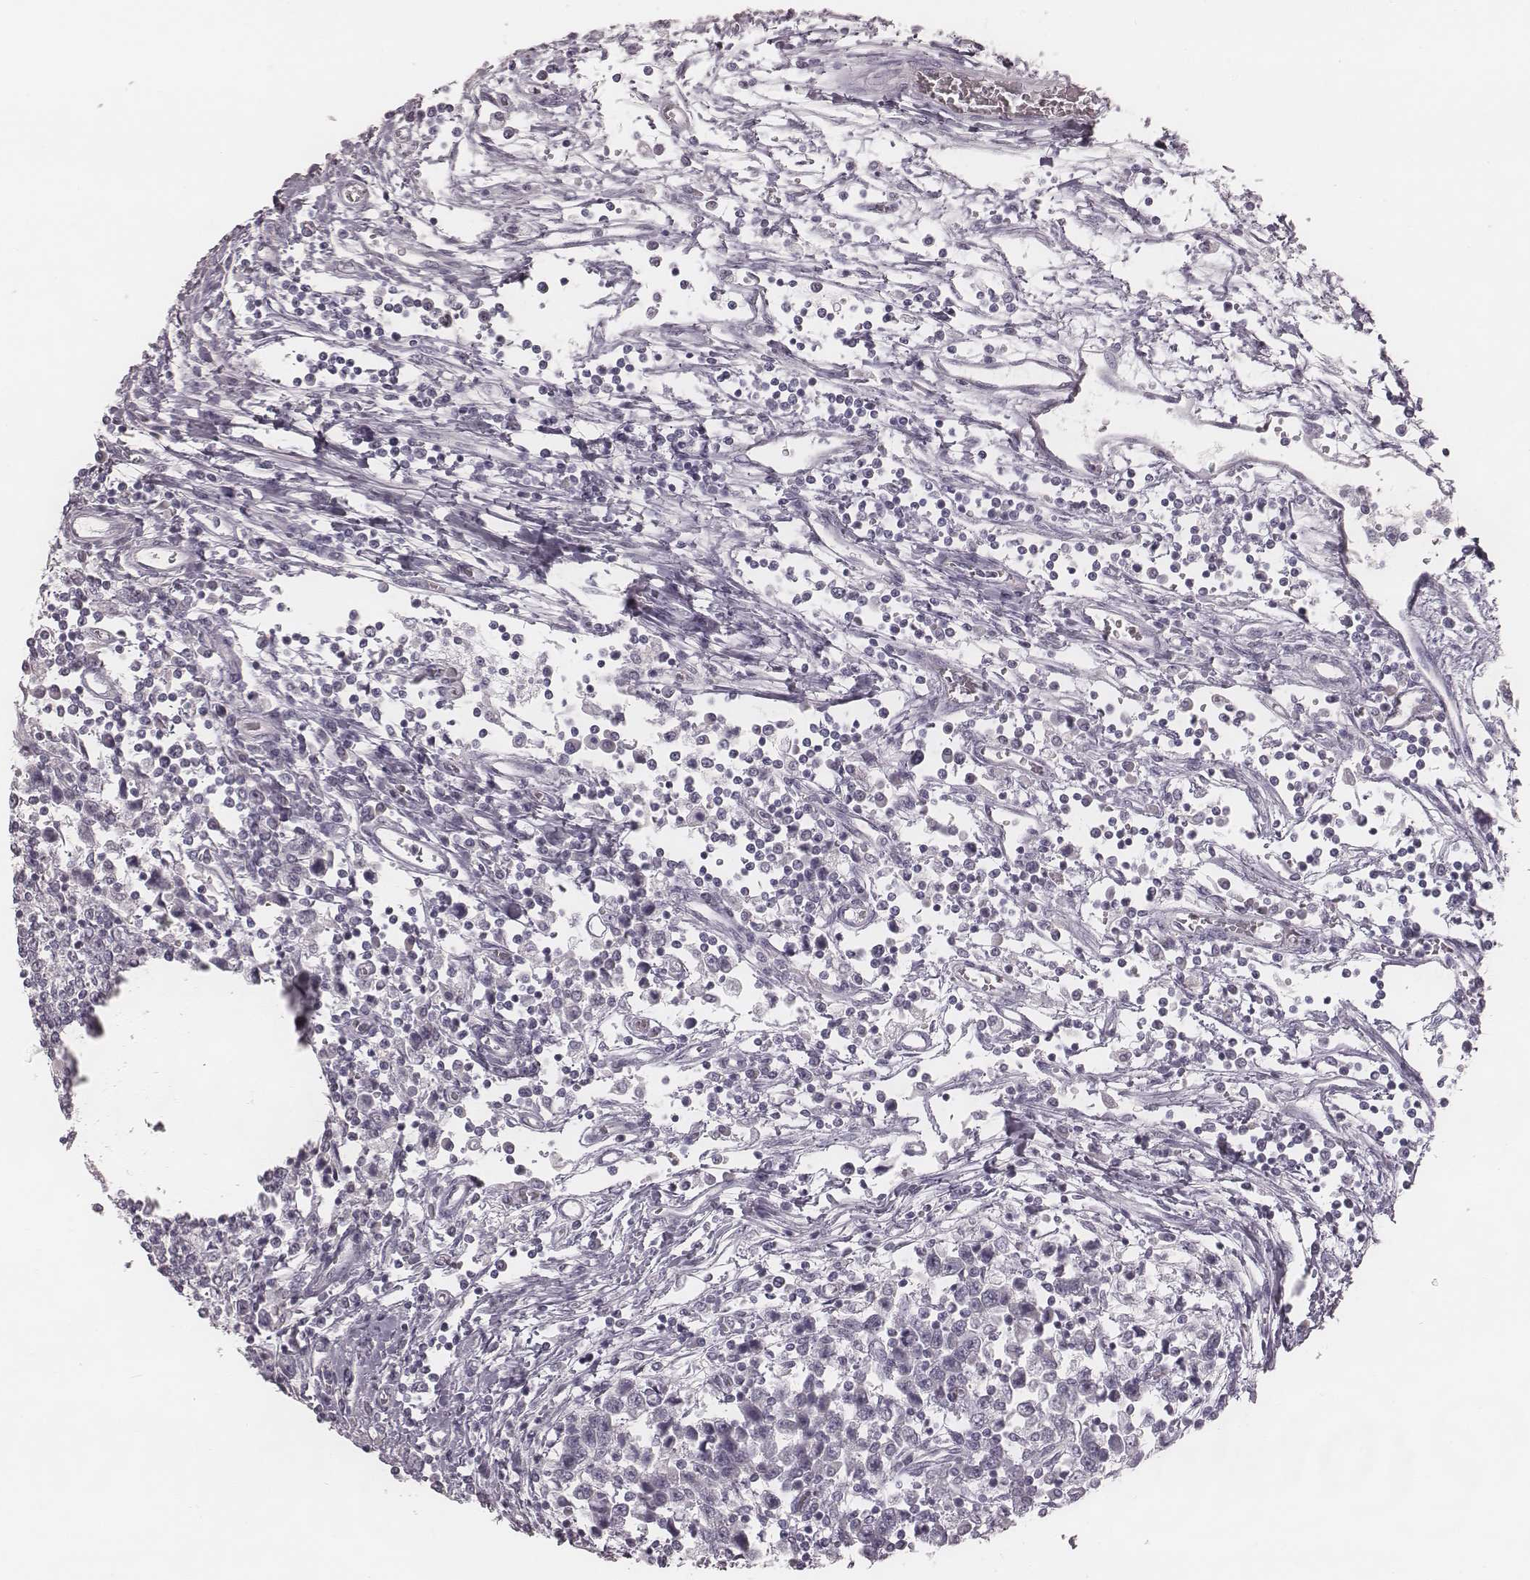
{"staining": {"intensity": "negative", "quantity": "none", "location": "none"}, "tissue": "testis cancer", "cell_type": "Tumor cells", "image_type": "cancer", "snomed": [{"axis": "morphology", "description": "Seminoma, NOS"}, {"axis": "topography", "description": "Testis"}], "caption": "Seminoma (testis) stained for a protein using IHC exhibits no expression tumor cells.", "gene": "SPA17", "patient": {"sex": "male", "age": 34}}